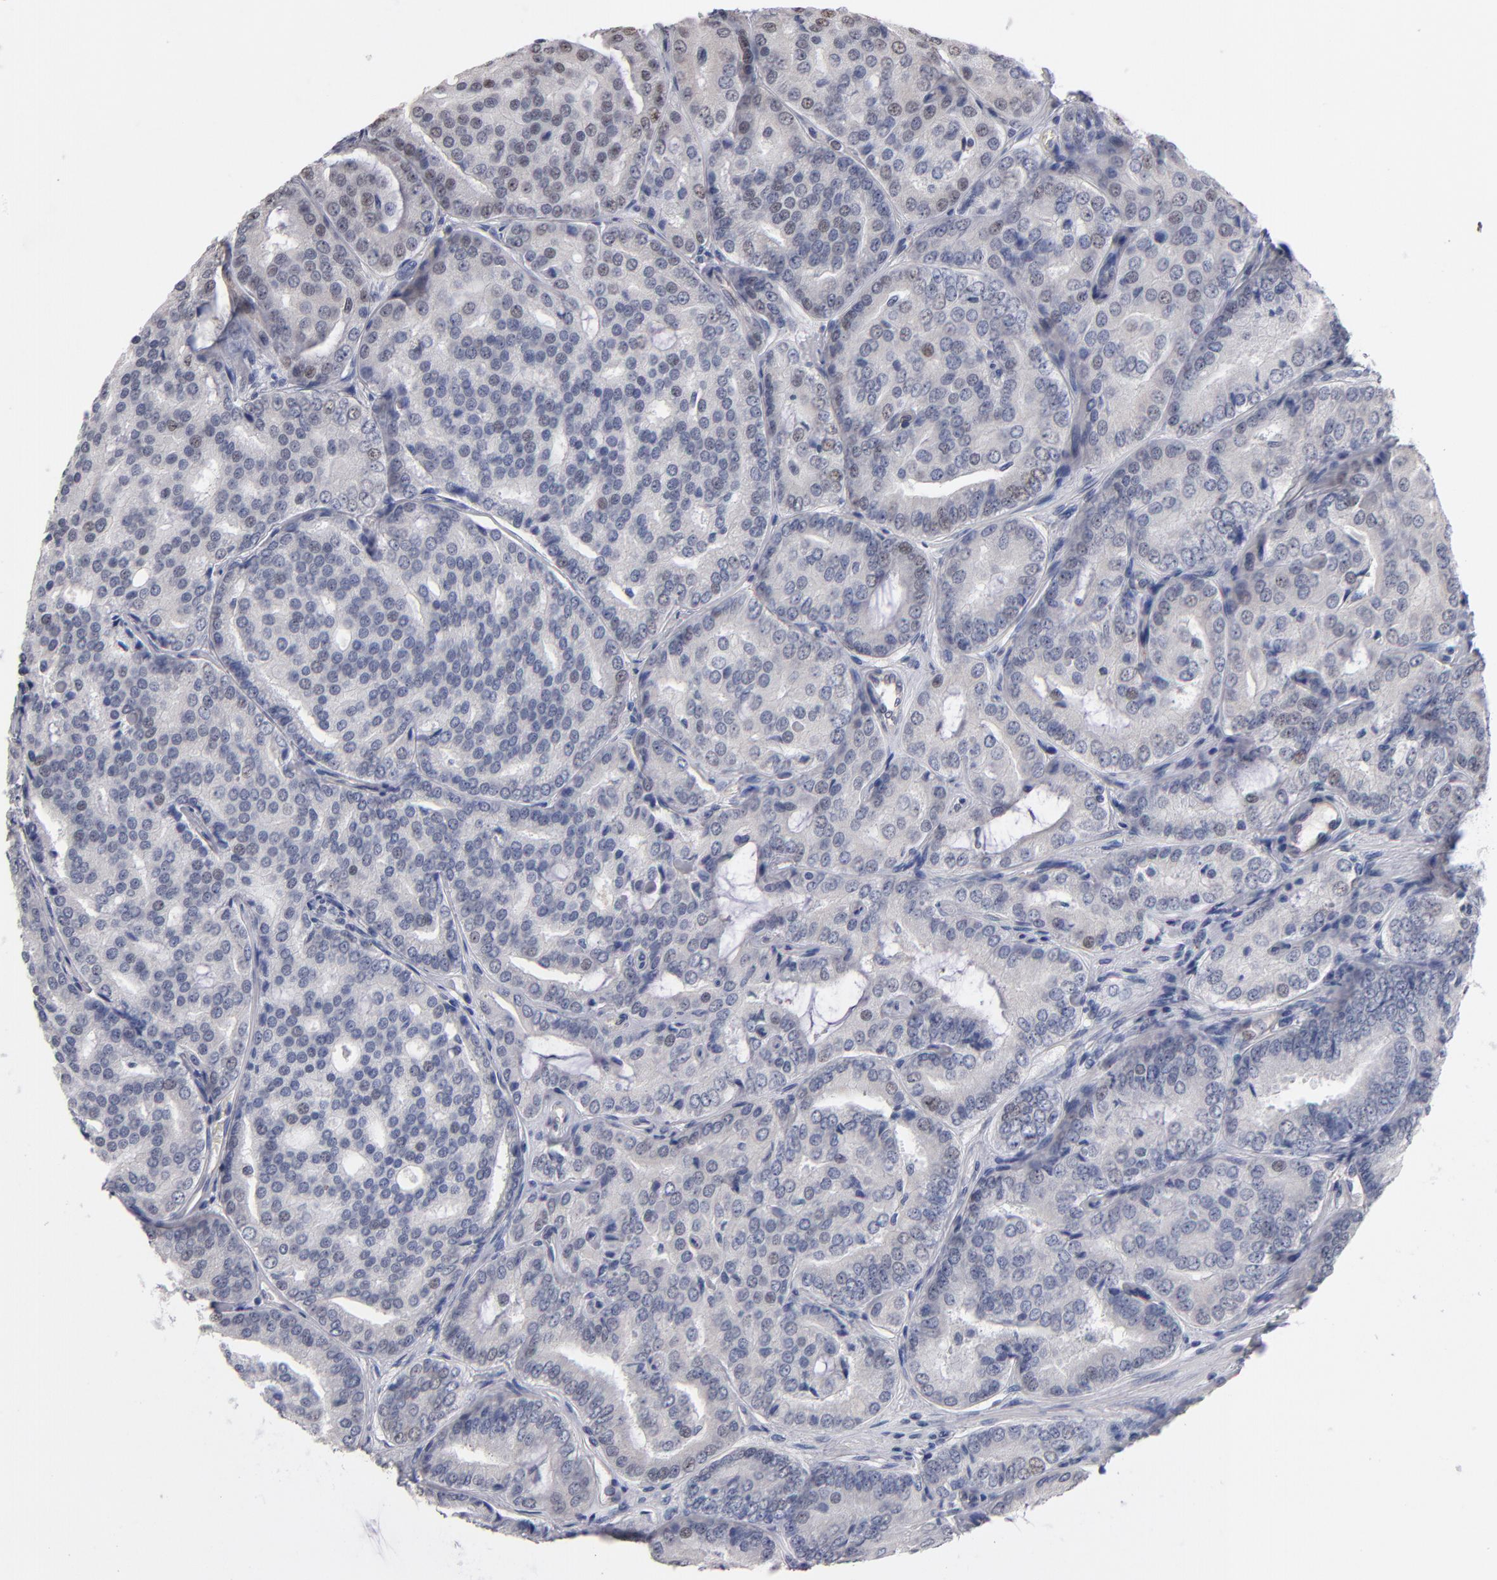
{"staining": {"intensity": "weak", "quantity": "<25%", "location": "nuclear"}, "tissue": "prostate cancer", "cell_type": "Tumor cells", "image_type": "cancer", "snomed": [{"axis": "morphology", "description": "Adenocarcinoma, High grade"}, {"axis": "topography", "description": "Prostate"}], "caption": "Immunohistochemical staining of high-grade adenocarcinoma (prostate) shows no significant staining in tumor cells. The staining is performed using DAB brown chromogen with nuclei counter-stained in using hematoxylin.", "gene": "MN1", "patient": {"sex": "male", "age": 64}}